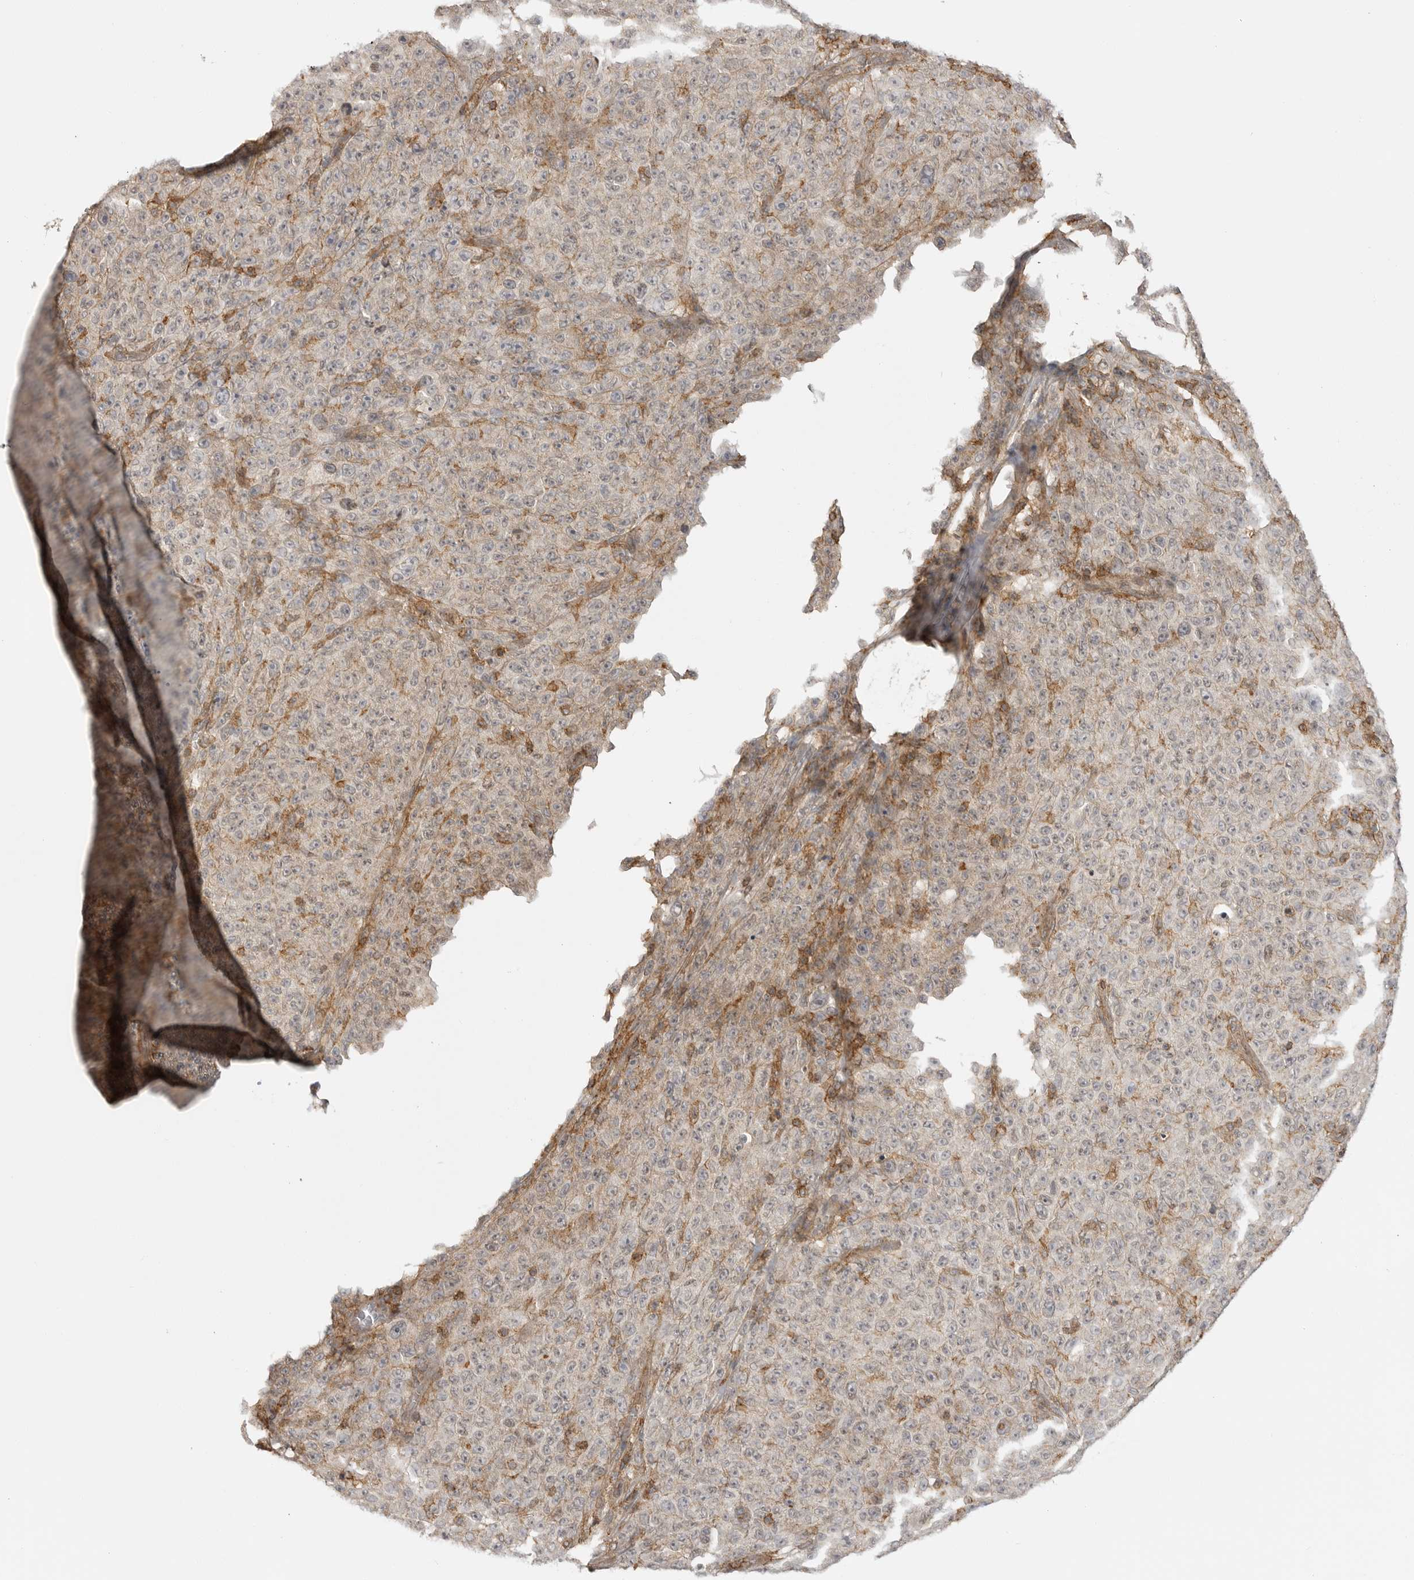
{"staining": {"intensity": "negative", "quantity": "none", "location": "none"}, "tissue": "melanoma", "cell_type": "Tumor cells", "image_type": "cancer", "snomed": [{"axis": "morphology", "description": "Malignant melanoma, NOS"}, {"axis": "topography", "description": "Skin"}], "caption": "Tumor cells are negative for protein expression in human melanoma.", "gene": "GPC2", "patient": {"sex": "female", "age": 82}}